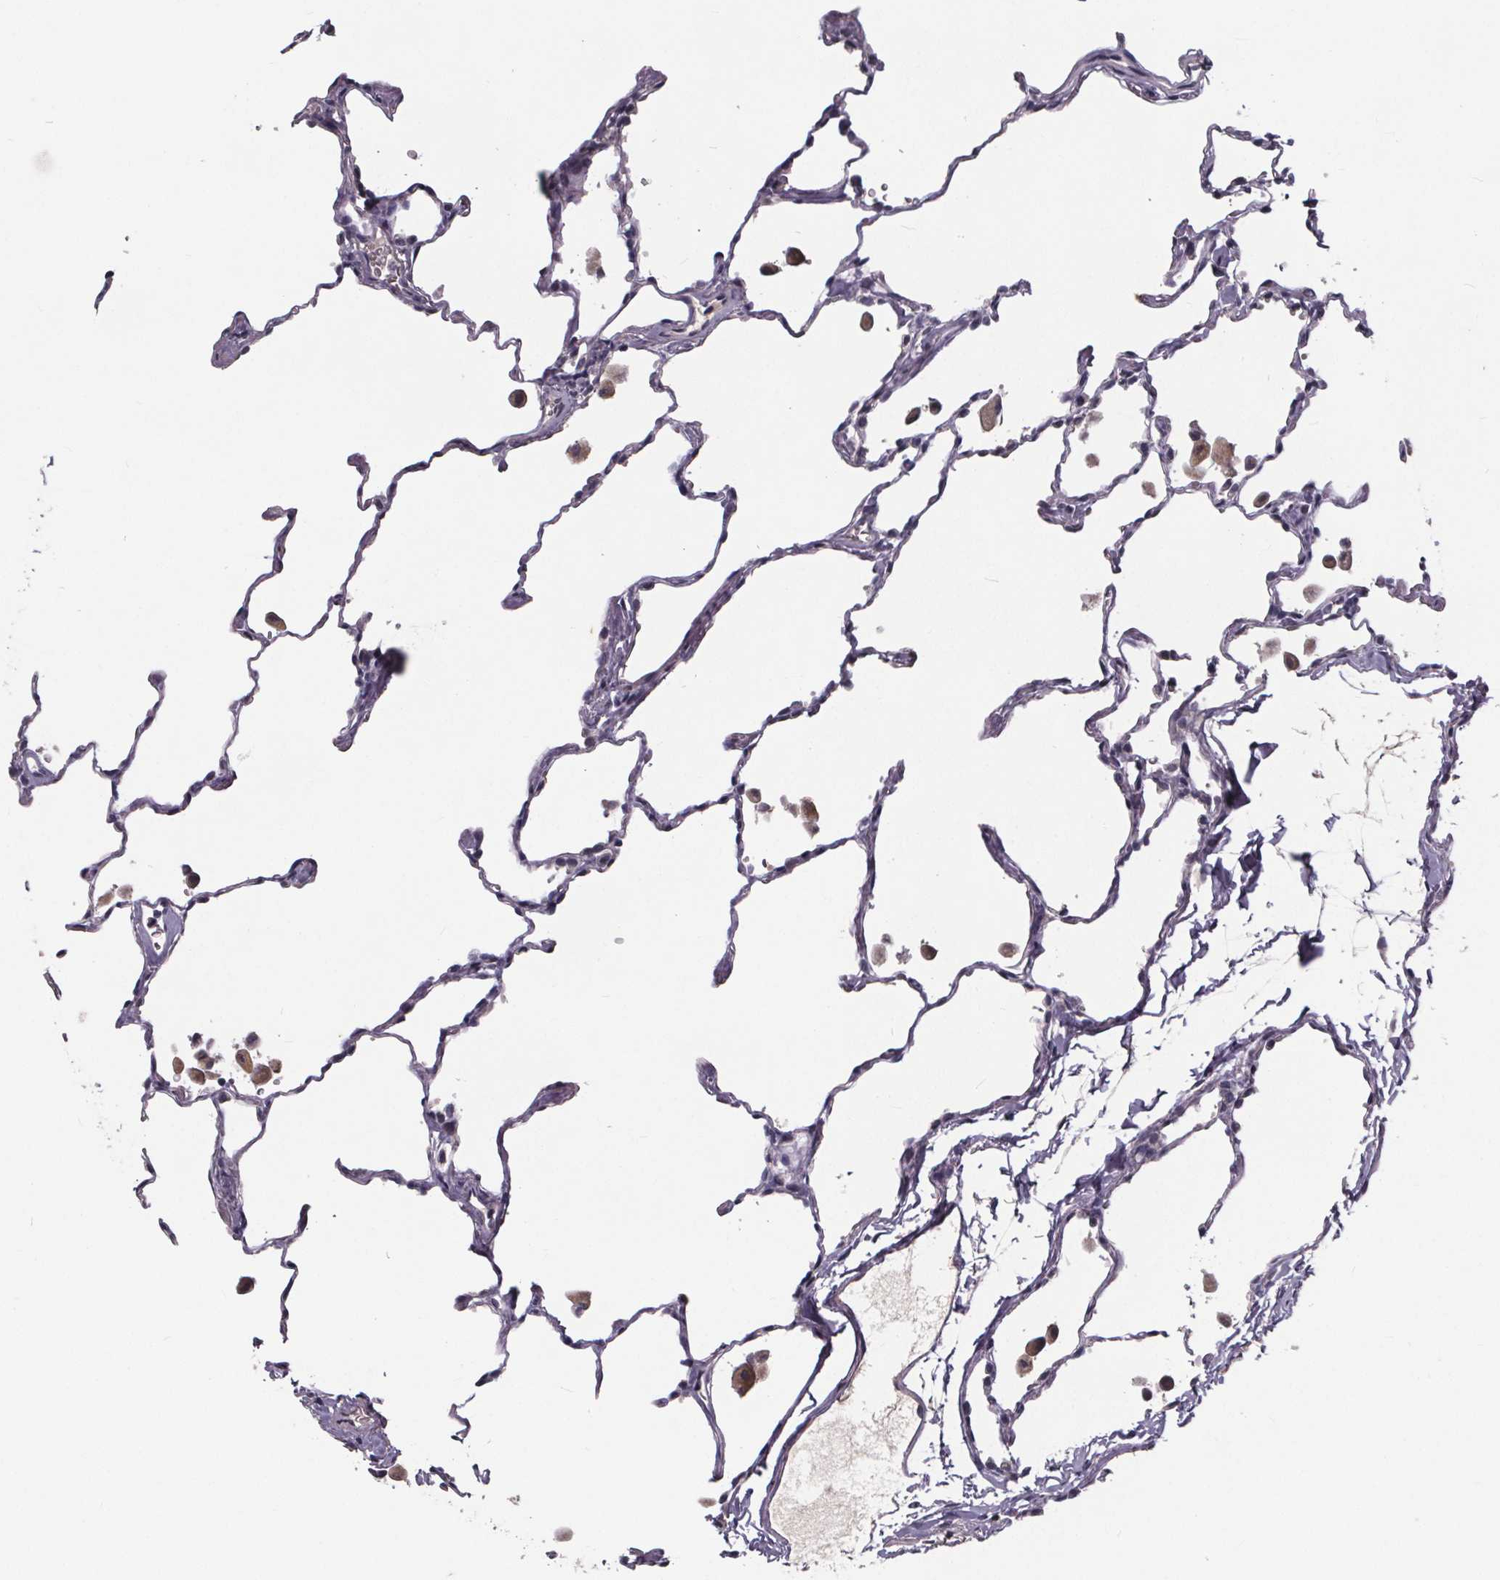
{"staining": {"intensity": "negative", "quantity": "none", "location": "none"}, "tissue": "lung", "cell_type": "Alveolar cells", "image_type": "normal", "snomed": [{"axis": "morphology", "description": "Normal tissue, NOS"}, {"axis": "topography", "description": "Lung"}], "caption": "DAB immunohistochemical staining of benign human lung exhibits no significant staining in alveolar cells.", "gene": "FAM181B", "patient": {"sex": "female", "age": 47}}